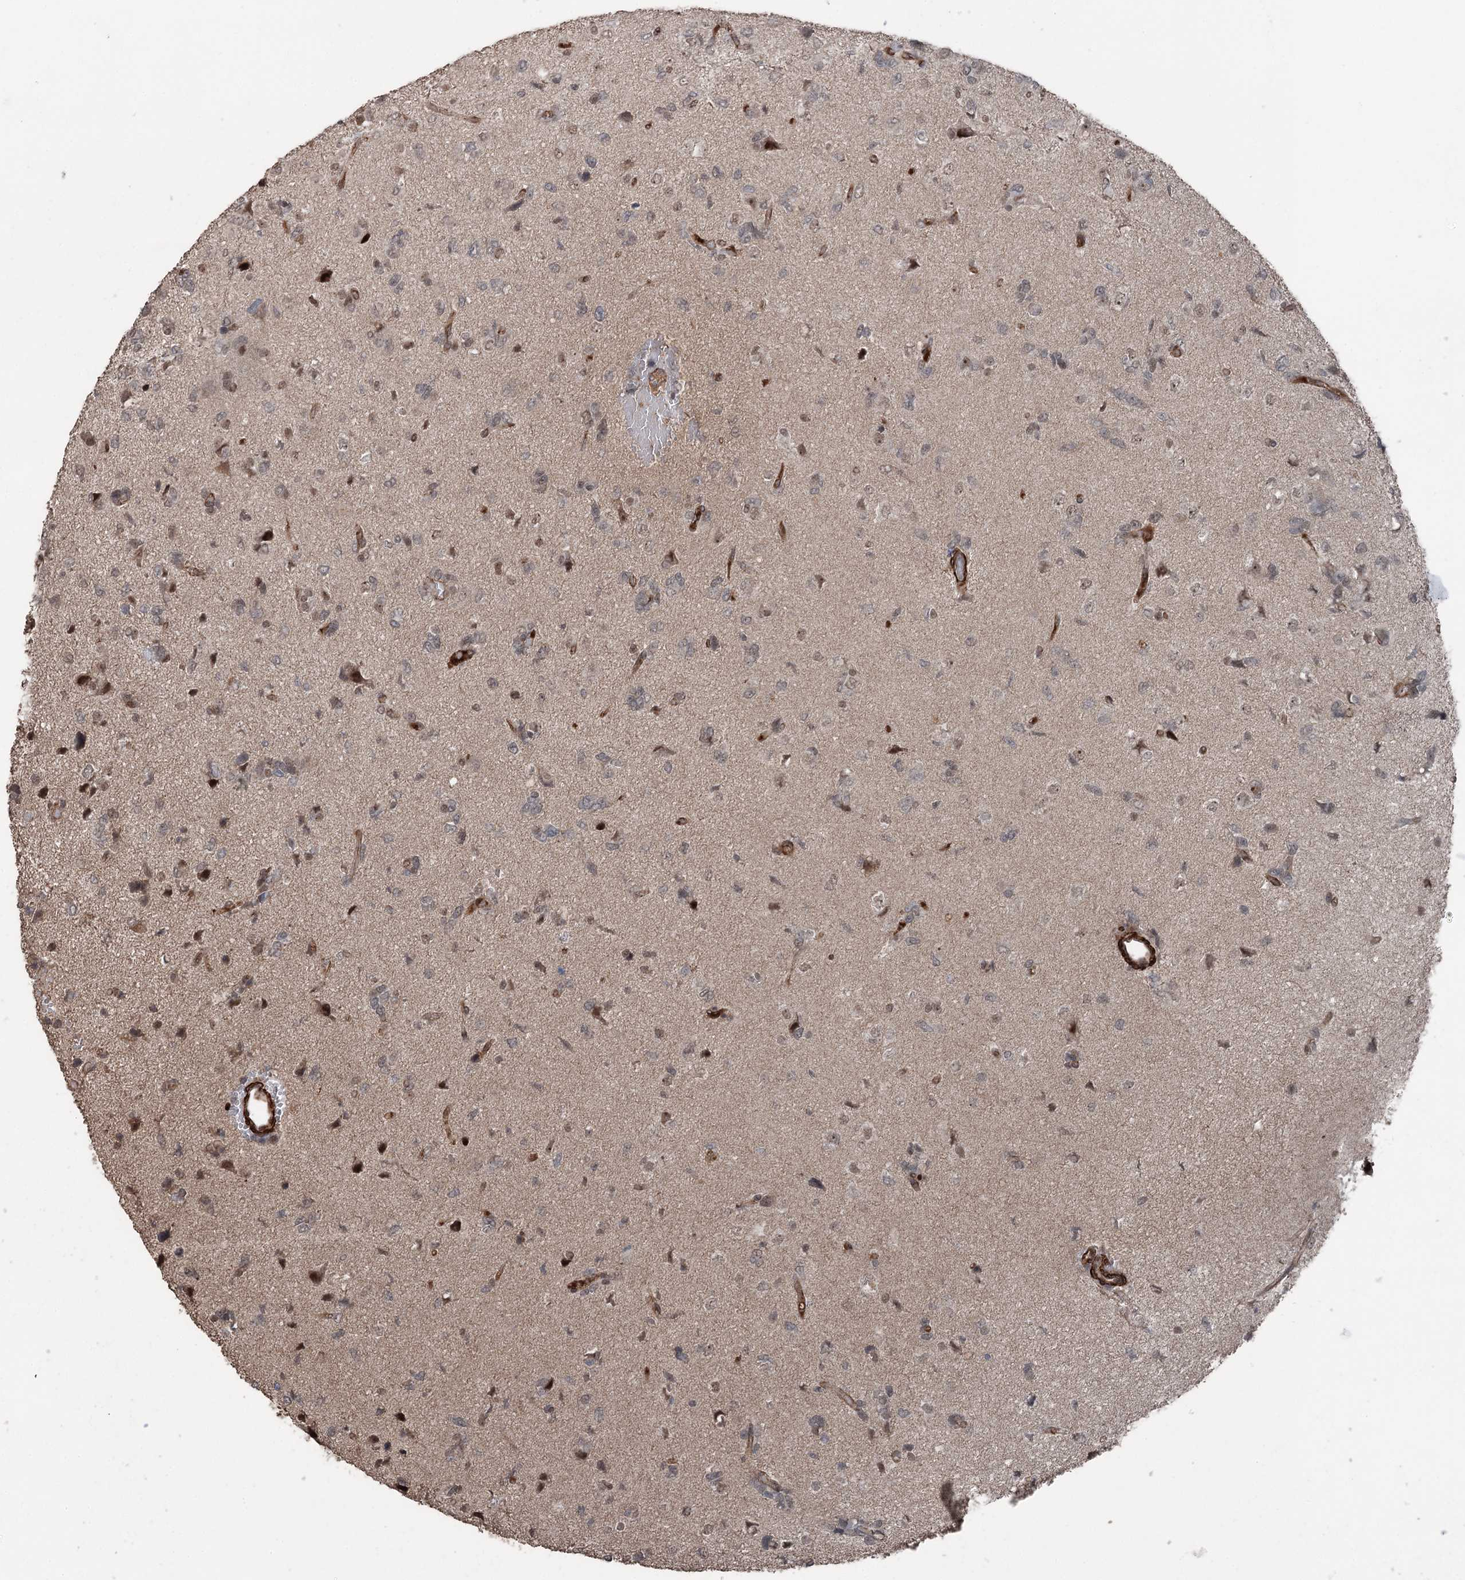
{"staining": {"intensity": "weak", "quantity": "25%-75%", "location": "nuclear"}, "tissue": "glioma", "cell_type": "Tumor cells", "image_type": "cancer", "snomed": [{"axis": "morphology", "description": "Glioma, malignant, High grade"}, {"axis": "topography", "description": "Brain"}], "caption": "High-grade glioma (malignant) stained for a protein demonstrates weak nuclear positivity in tumor cells. (brown staining indicates protein expression, while blue staining denotes nuclei).", "gene": "CCDC82", "patient": {"sex": "female", "age": 59}}